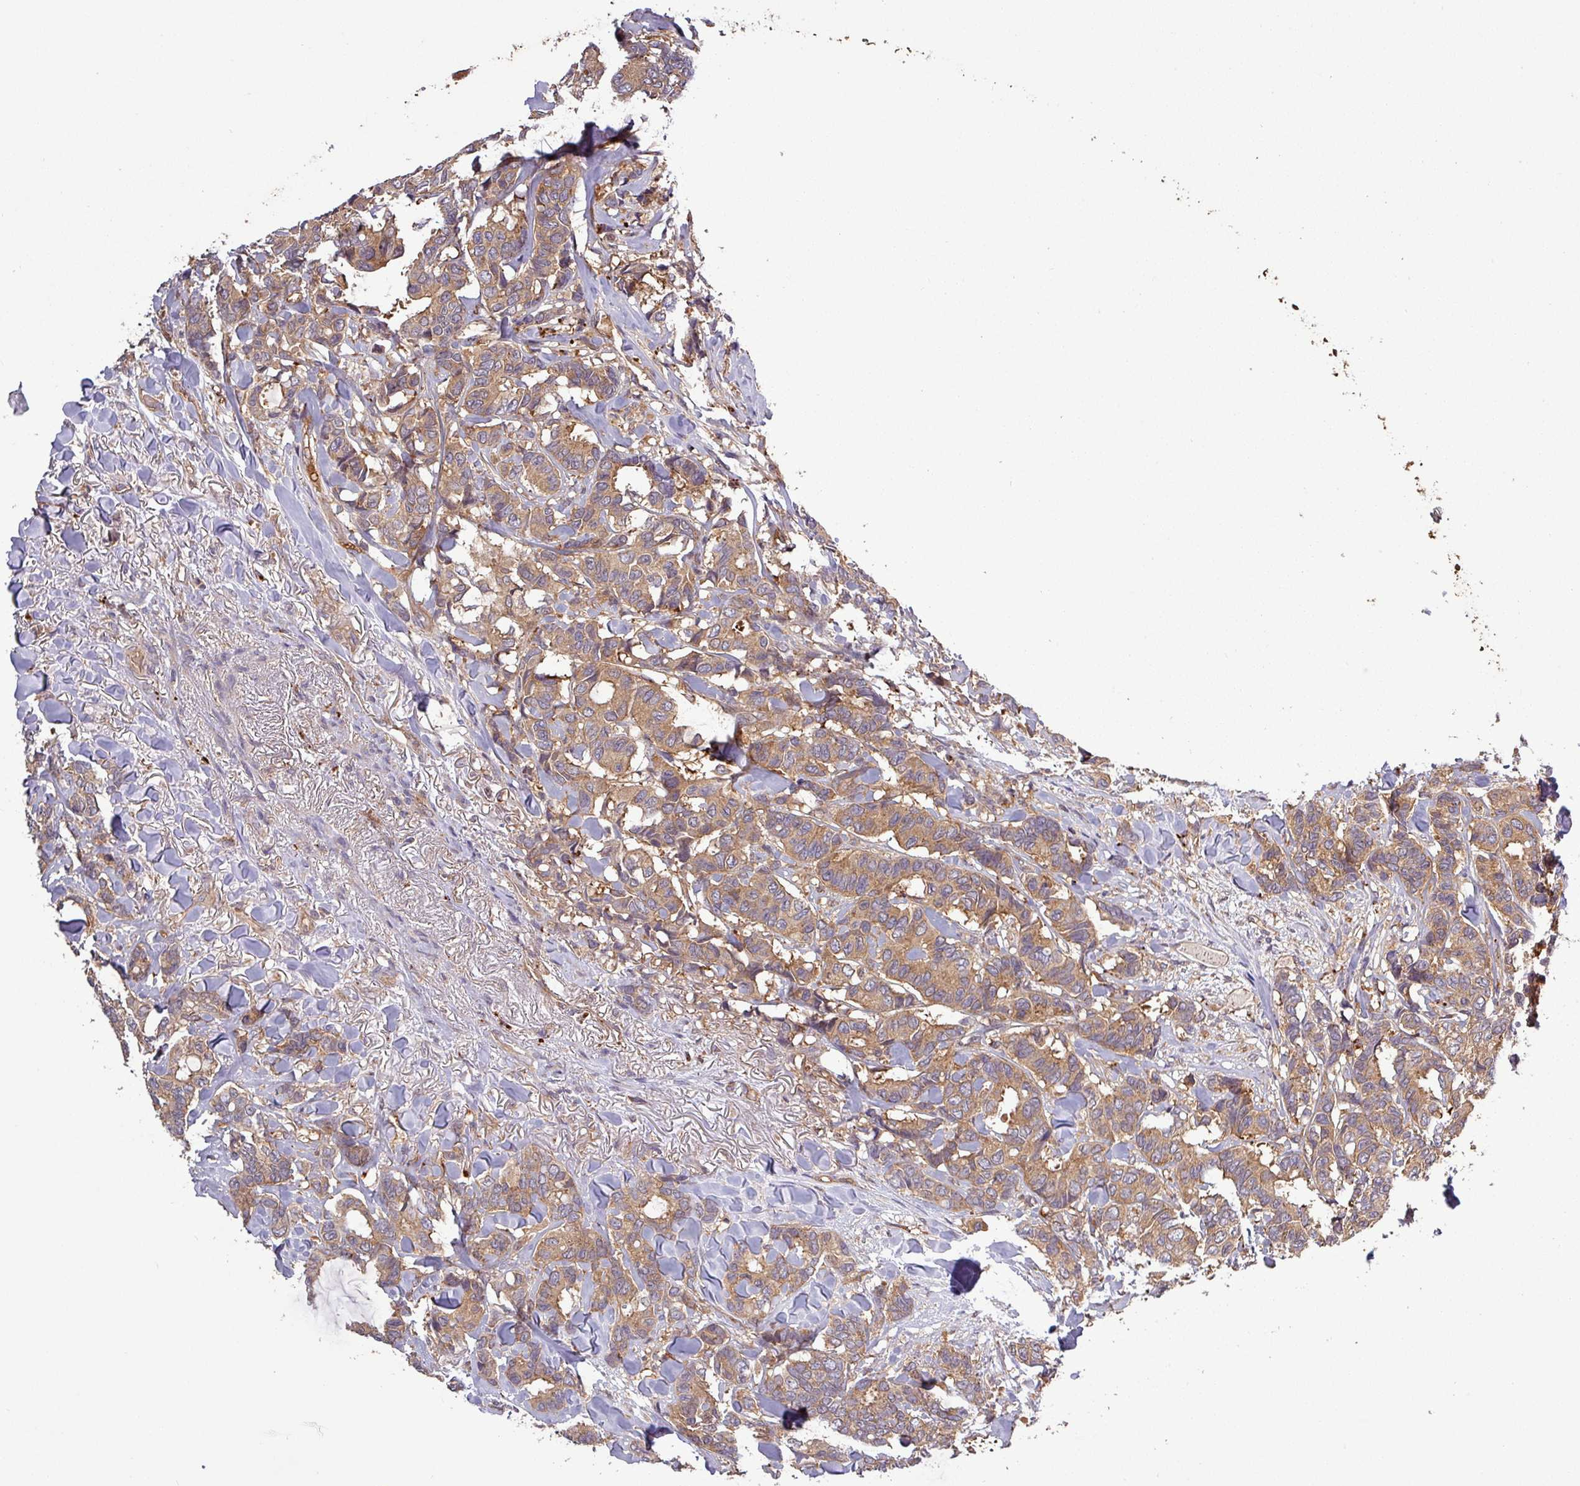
{"staining": {"intensity": "moderate", "quantity": ">75%", "location": "cytoplasmic/membranous"}, "tissue": "breast cancer", "cell_type": "Tumor cells", "image_type": "cancer", "snomed": [{"axis": "morphology", "description": "Duct carcinoma"}, {"axis": "topography", "description": "Breast"}], "caption": "Immunohistochemical staining of human breast cancer (infiltrating ductal carcinoma) displays medium levels of moderate cytoplasmic/membranous staining in about >75% of tumor cells.", "gene": "SIRPB2", "patient": {"sex": "female", "age": 87}}